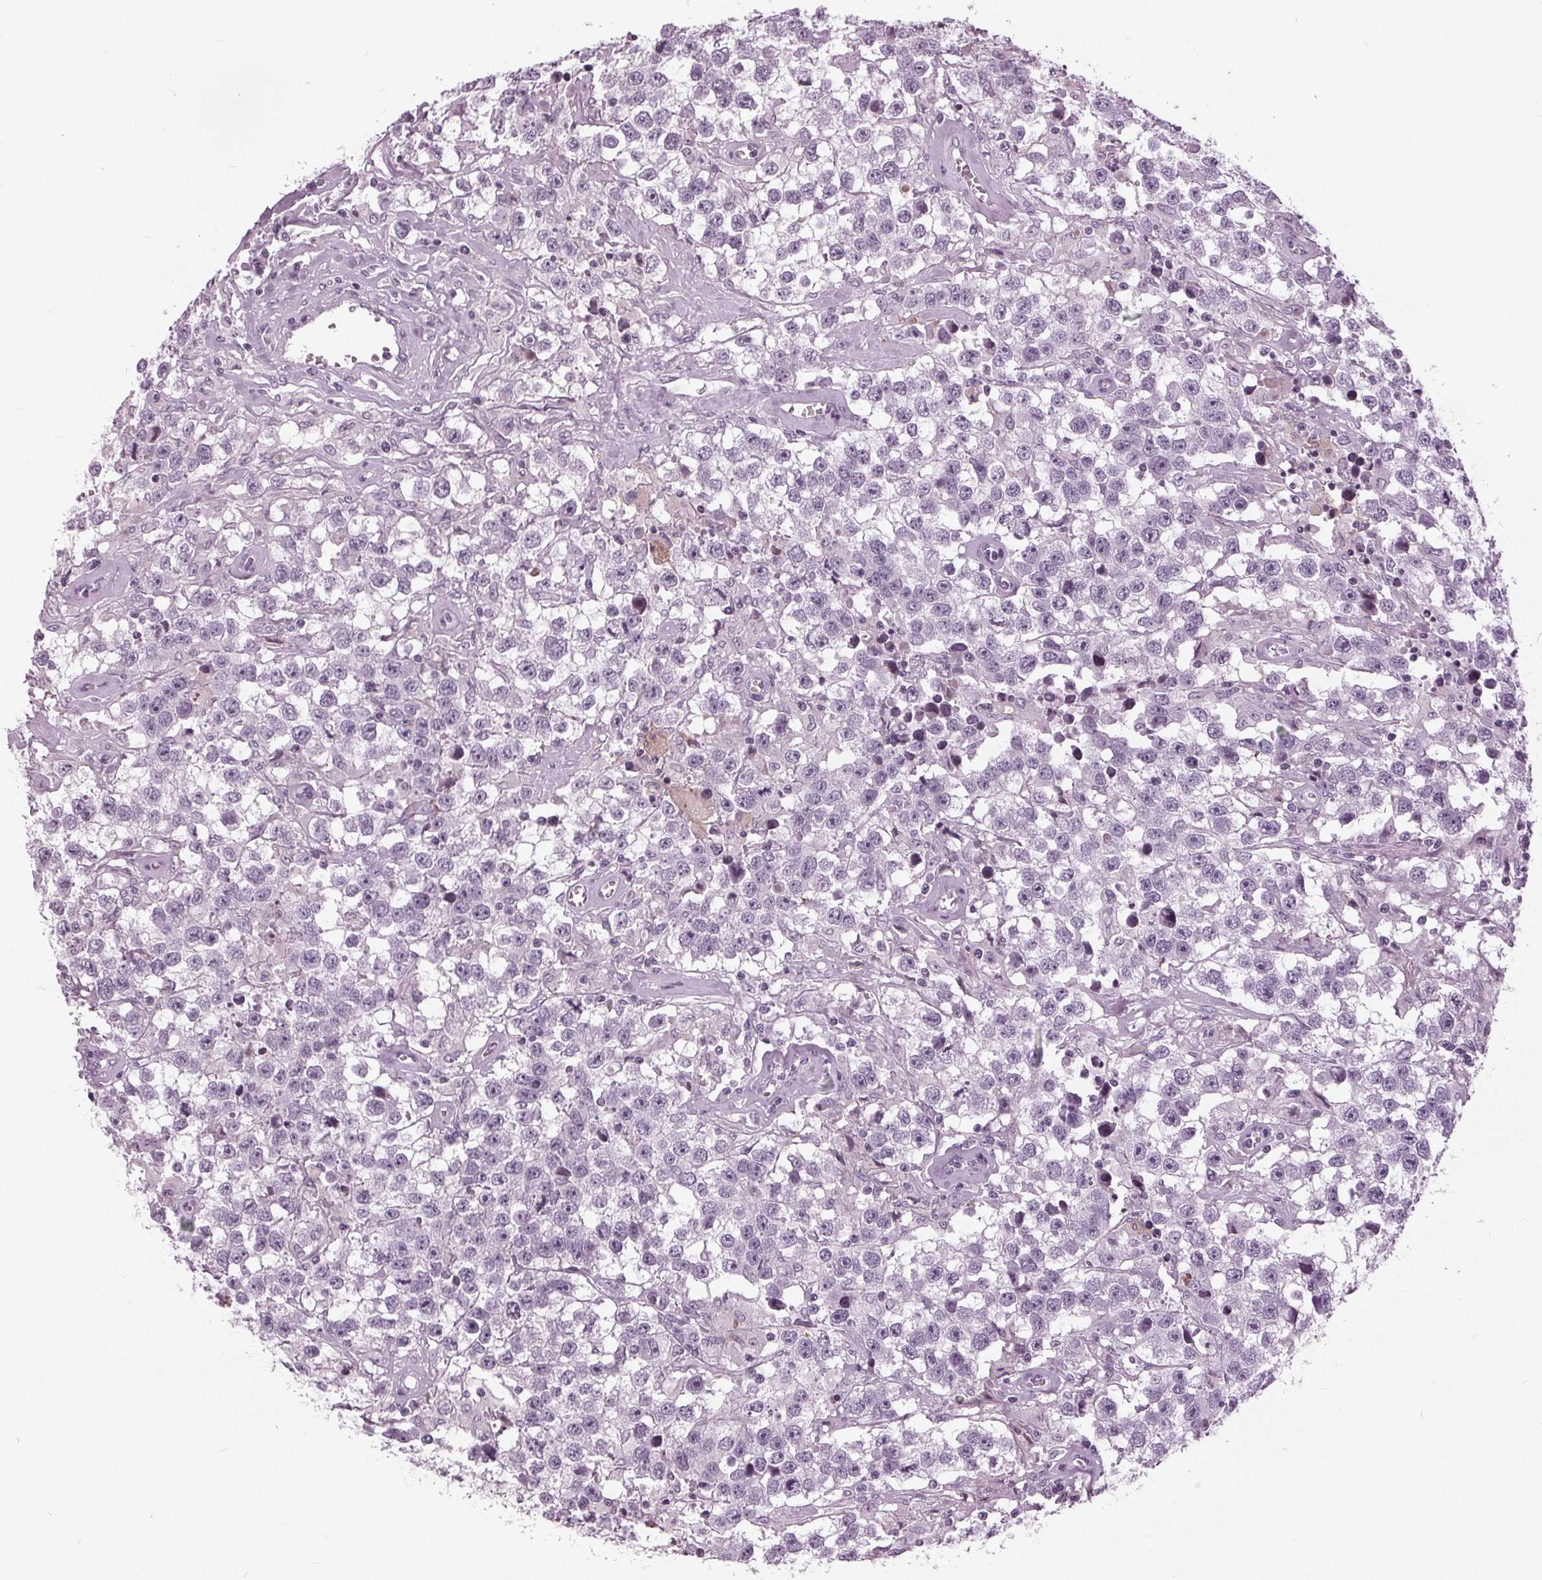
{"staining": {"intensity": "negative", "quantity": "none", "location": "none"}, "tissue": "testis cancer", "cell_type": "Tumor cells", "image_type": "cancer", "snomed": [{"axis": "morphology", "description": "Seminoma, NOS"}, {"axis": "topography", "description": "Testis"}], "caption": "The image displays no staining of tumor cells in seminoma (testis). Brightfield microscopy of immunohistochemistry stained with DAB (brown) and hematoxylin (blue), captured at high magnification.", "gene": "SLC9A4", "patient": {"sex": "male", "age": 43}}